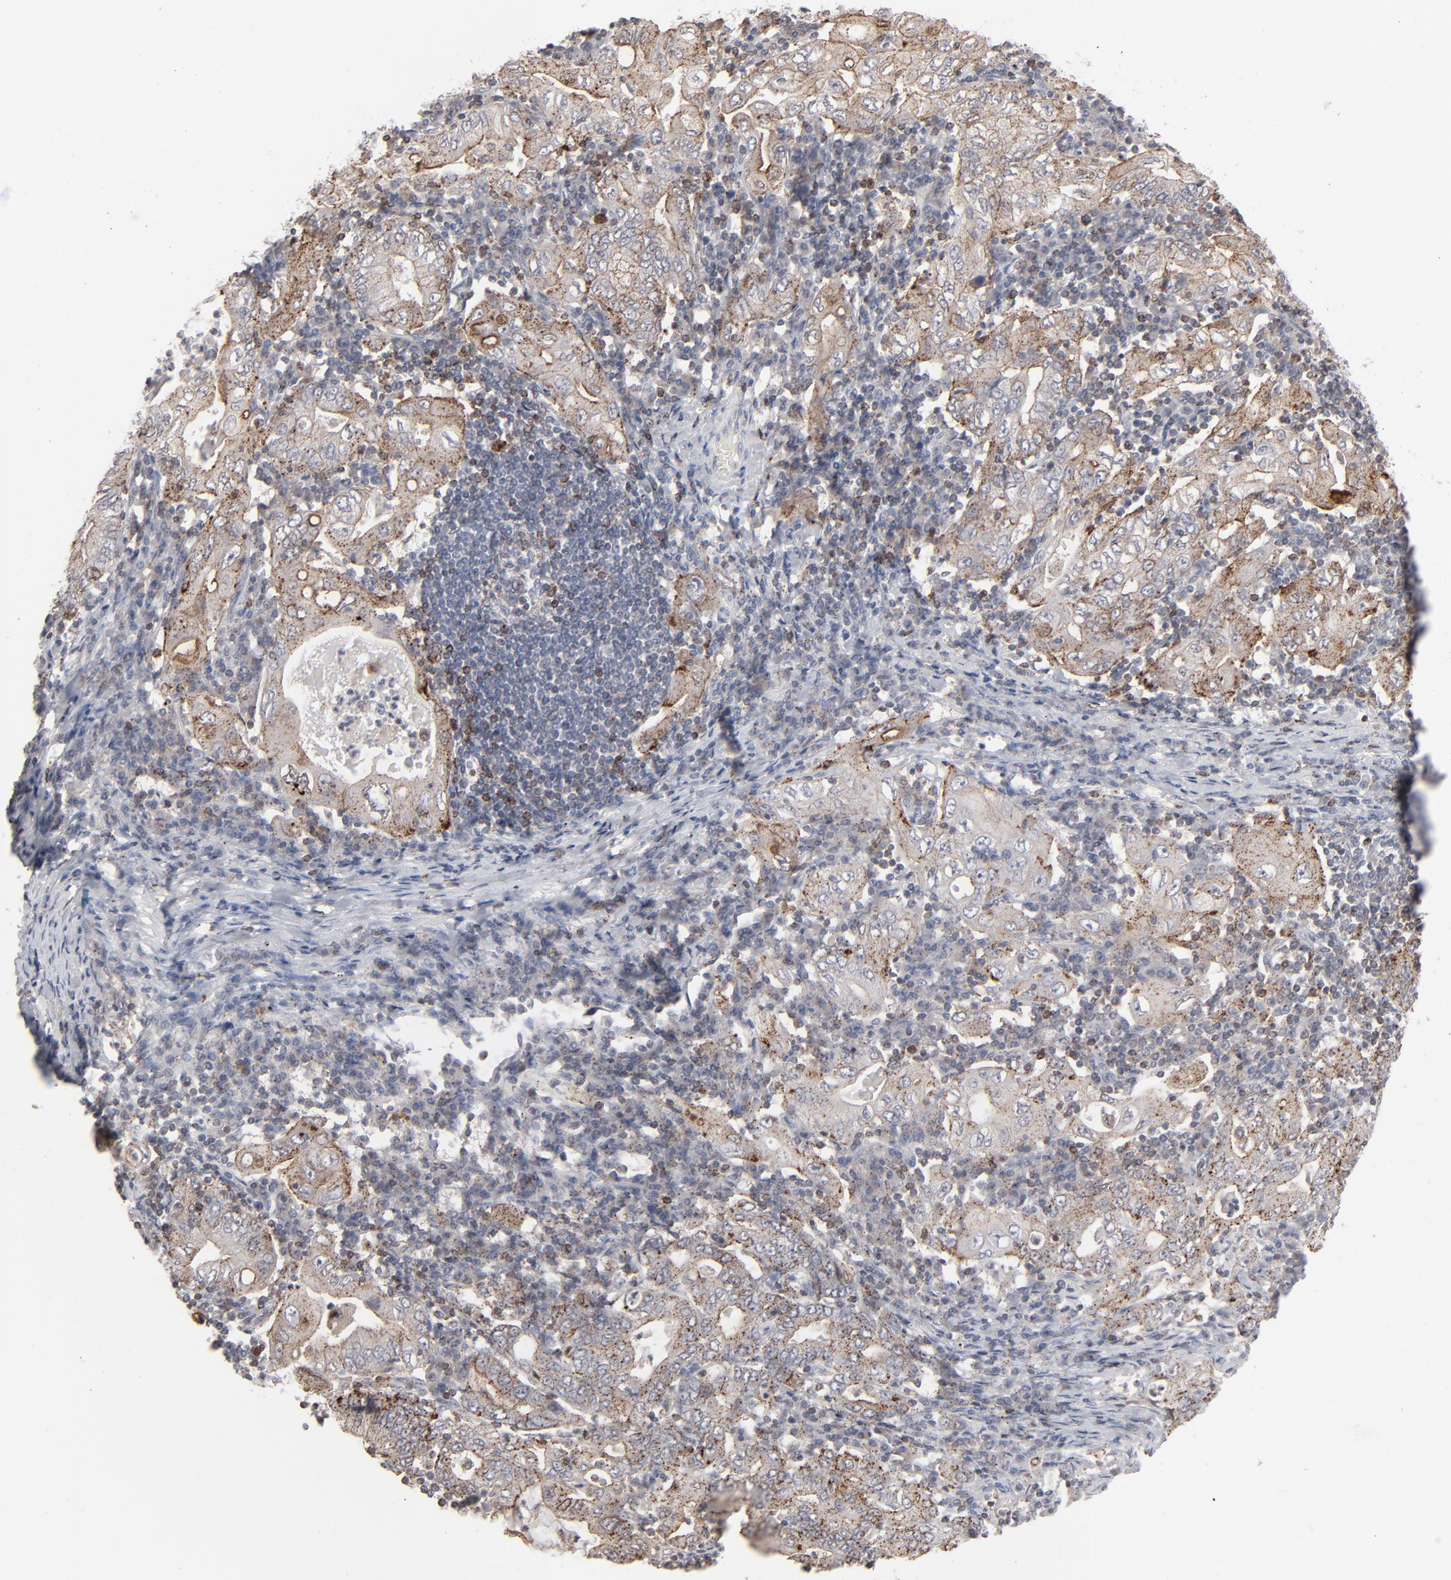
{"staining": {"intensity": "moderate", "quantity": ">75%", "location": "cytoplasmic/membranous"}, "tissue": "stomach cancer", "cell_type": "Tumor cells", "image_type": "cancer", "snomed": [{"axis": "morphology", "description": "Normal tissue, NOS"}, {"axis": "morphology", "description": "Adenocarcinoma, NOS"}, {"axis": "topography", "description": "Esophagus"}, {"axis": "topography", "description": "Stomach, upper"}, {"axis": "topography", "description": "Peripheral nerve tissue"}], "caption": "Moderate cytoplasmic/membranous staining for a protein is seen in approximately >75% of tumor cells of stomach cancer using immunohistochemistry (IHC).", "gene": "STAT4", "patient": {"sex": "male", "age": 62}}